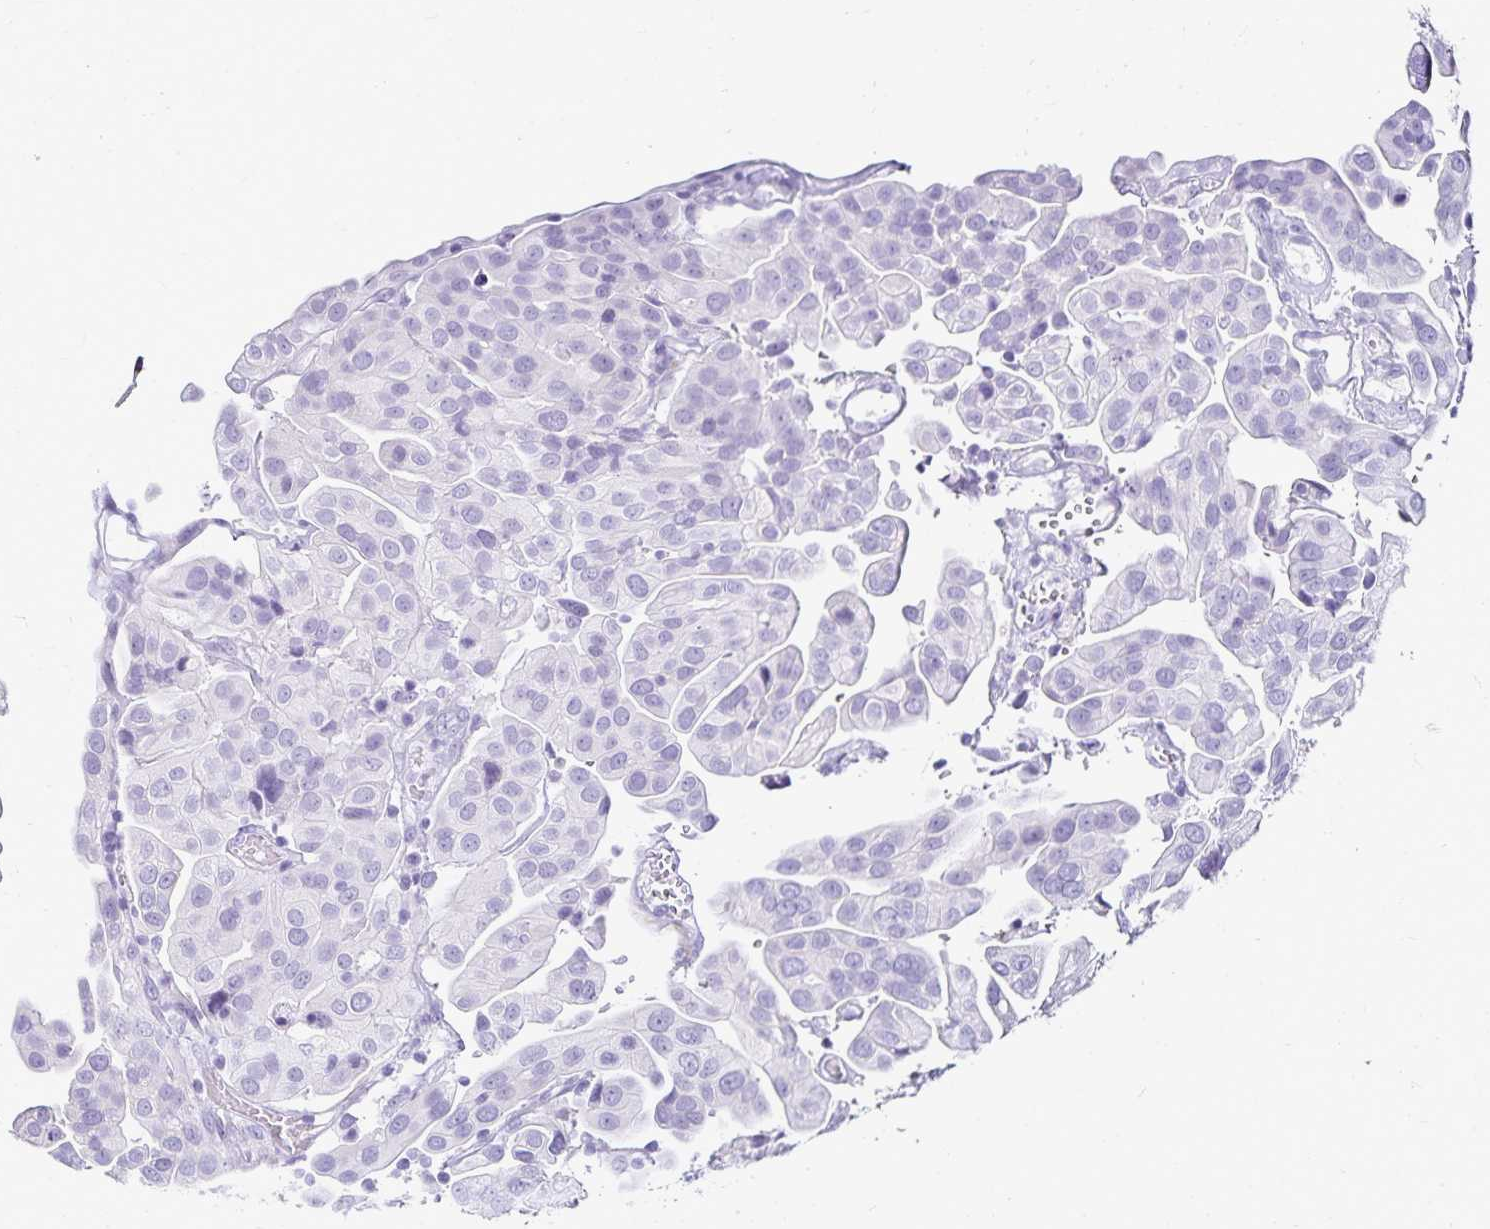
{"staining": {"intensity": "negative", "quantity": "none", "location": "none"}, "tissue": "renal cancer", "cell_type": "Tumor cells", "image_type": "cancer", "snomed": [{"axis": "morphology", "description": "Adenocarcinoma, NOS"}, {"axis": "topography", "description": "Urinary bladder"}], "caption": "An IHC histopathology image of renal adenocarcinoma is shown. There is no staining in tumor cells of renal adenocarcinoma.", "gene": "GP2", "patient": {"sex": "male", "age": 61}}